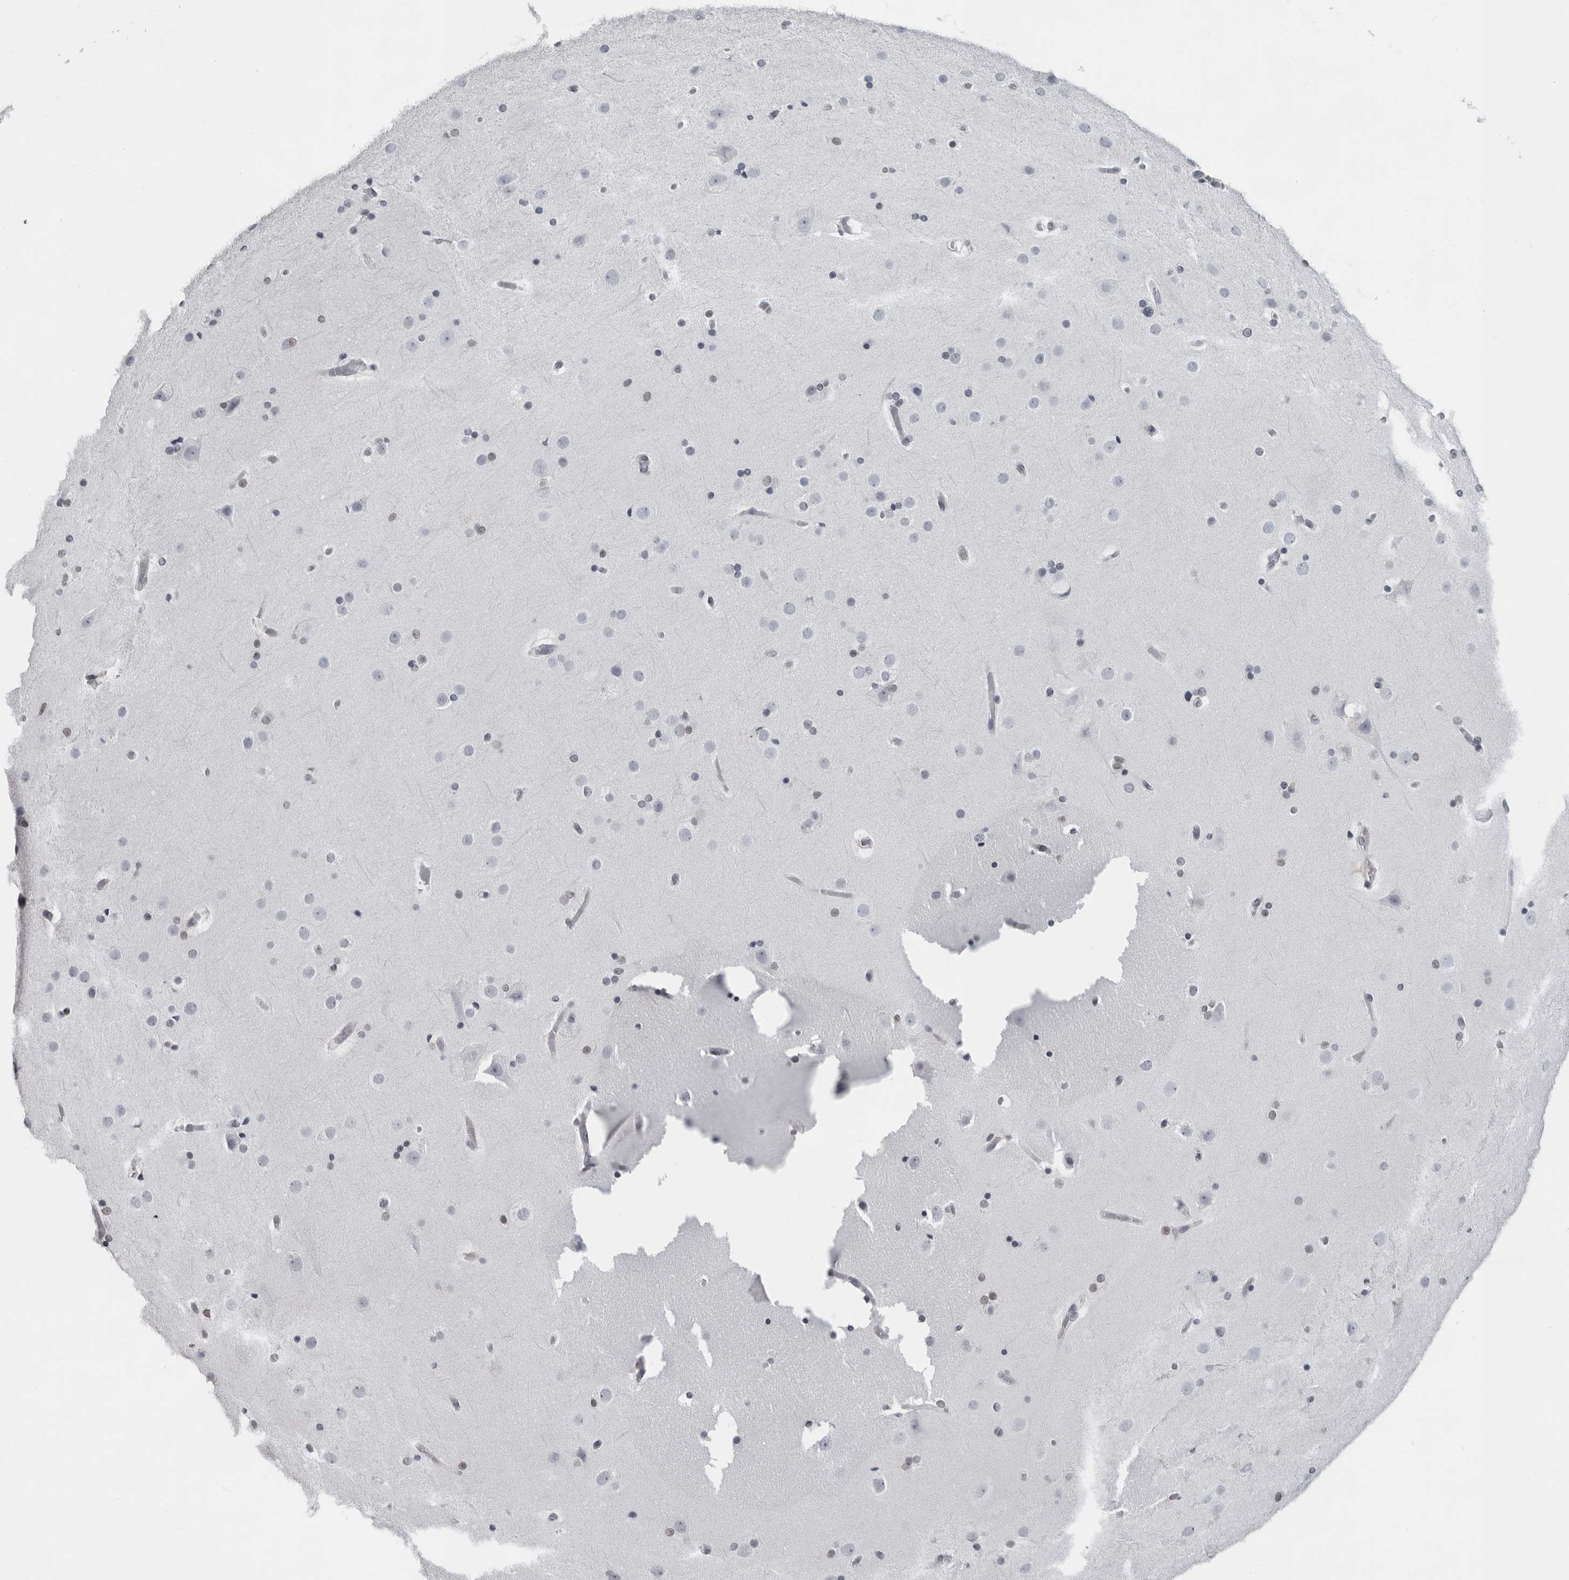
{"staining": {"intensity": "negative", "quantity": "none", "location": "none"}, "tissue": "cerebral cortex", "cell_type": "Endothelial cells", "image_type": "normal", "snomed": [{"axis": "morphology", "description": "Normal tissue, NOS"}, {"axis": "topography", "description": "Cerebral cortex"}], "caption": "IHC of unremarkable human cerebral cortex shows no expression in endothelial cells. (Brightfield microscopy of DAB (3,3'-diaminobenzidine) IHC at high magnification).", "gene": "LZIC", "patient": {"sex": "male", "age": 57}}